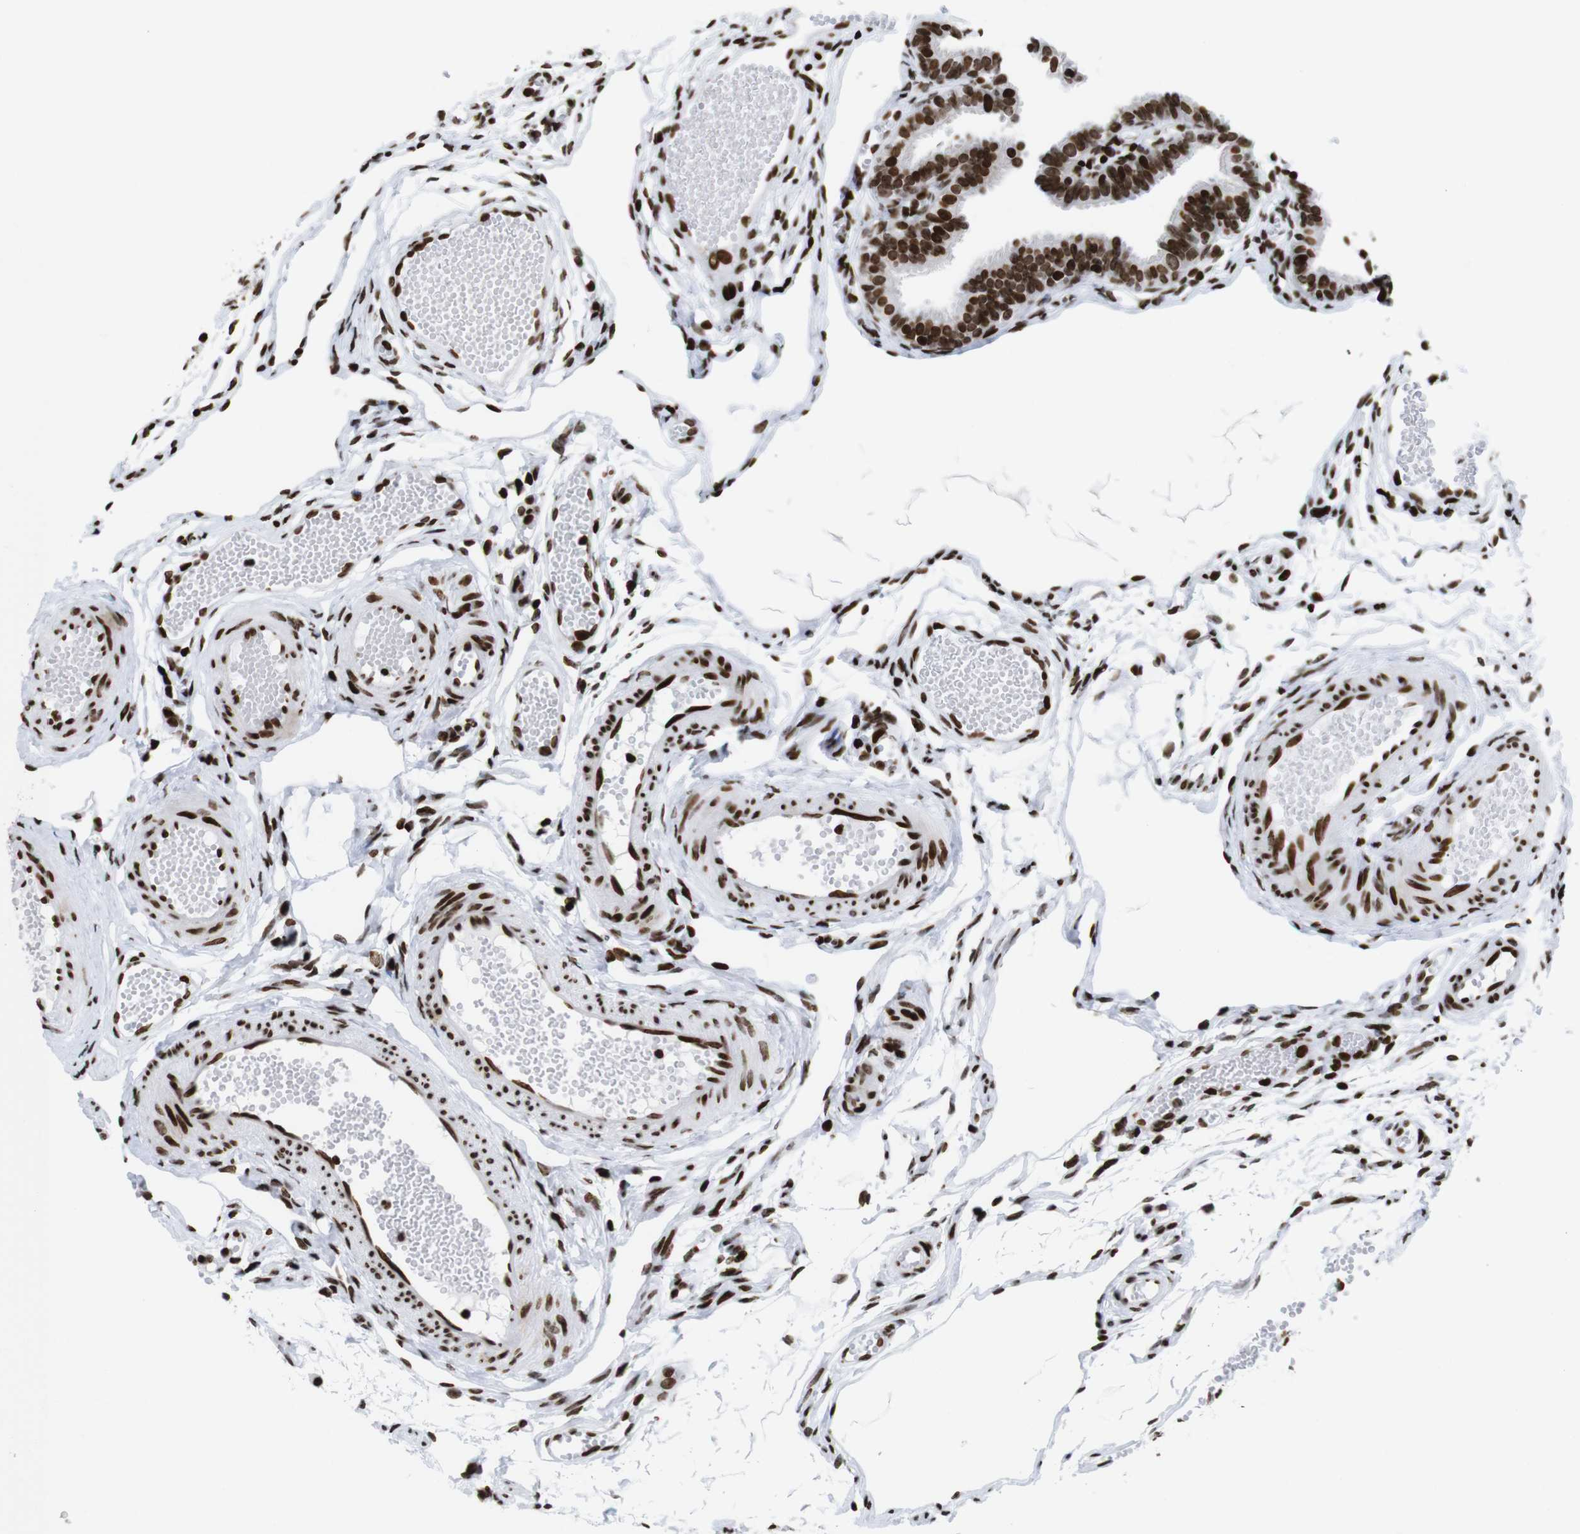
{"staining": {"intensity": "strong", "quantity": ">75%", "location": "nuclear"}, "tissue": "fallopian tube", "cell_type": "Glandular cells", "image_type": "normal", "snomed": [{"axis": "morphology", "description": "Normal tissue, NOS"}, {"axis": "topography", "description": "Fallopian tube"}, {"axis": "topography", "description": "Placenta"}], "caption": "A micrograph of fallopian tube stained for a protein displays strong nuclear brown staining in glandular cells.", "gene": "H1", "patient": {"sex": "female", "age": 34}}